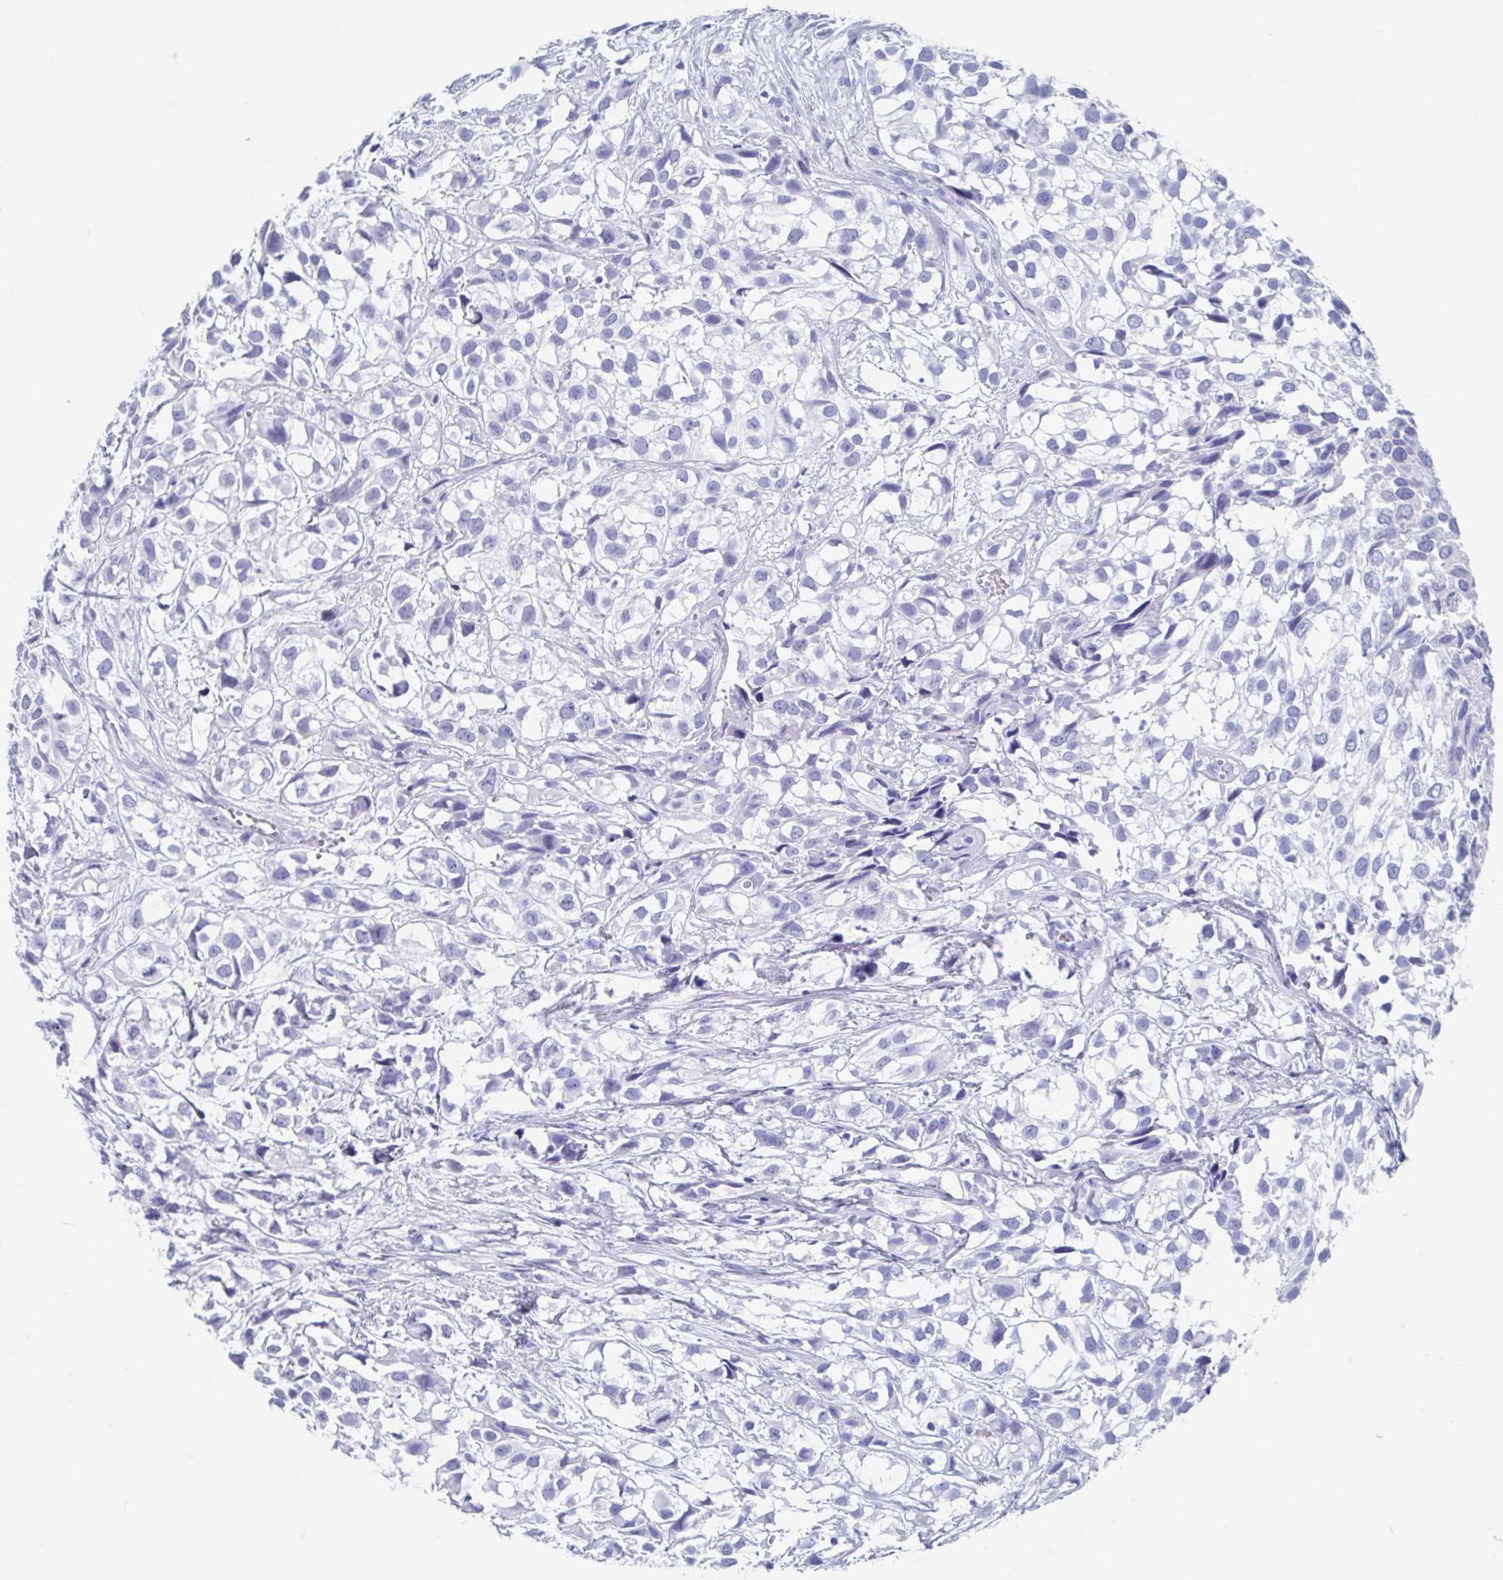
{"staining": {"intensity": "negative", "quantity": "none", "location": "none"}, "tissue": "urothelial cancer", "cell_type": "Tumor cells", "image_type": "cancer", "snomed": [{"axis": "morphology", "description": "Urothelial carcinoma, High grade"}, {"axis": "topography", "description": "Urinary bladder"}], "caption": "Urothelial cancer was stained to show a protein in brown. There is no significant positivity in tumor cells. The staining is performed using DAB (3,3'-diaminobenzidine) brown chromogen with nuclei counter-stained in using hematoxylin.", "gene": "C10orf53", "patient": {"sex": "male", "age": 56}}